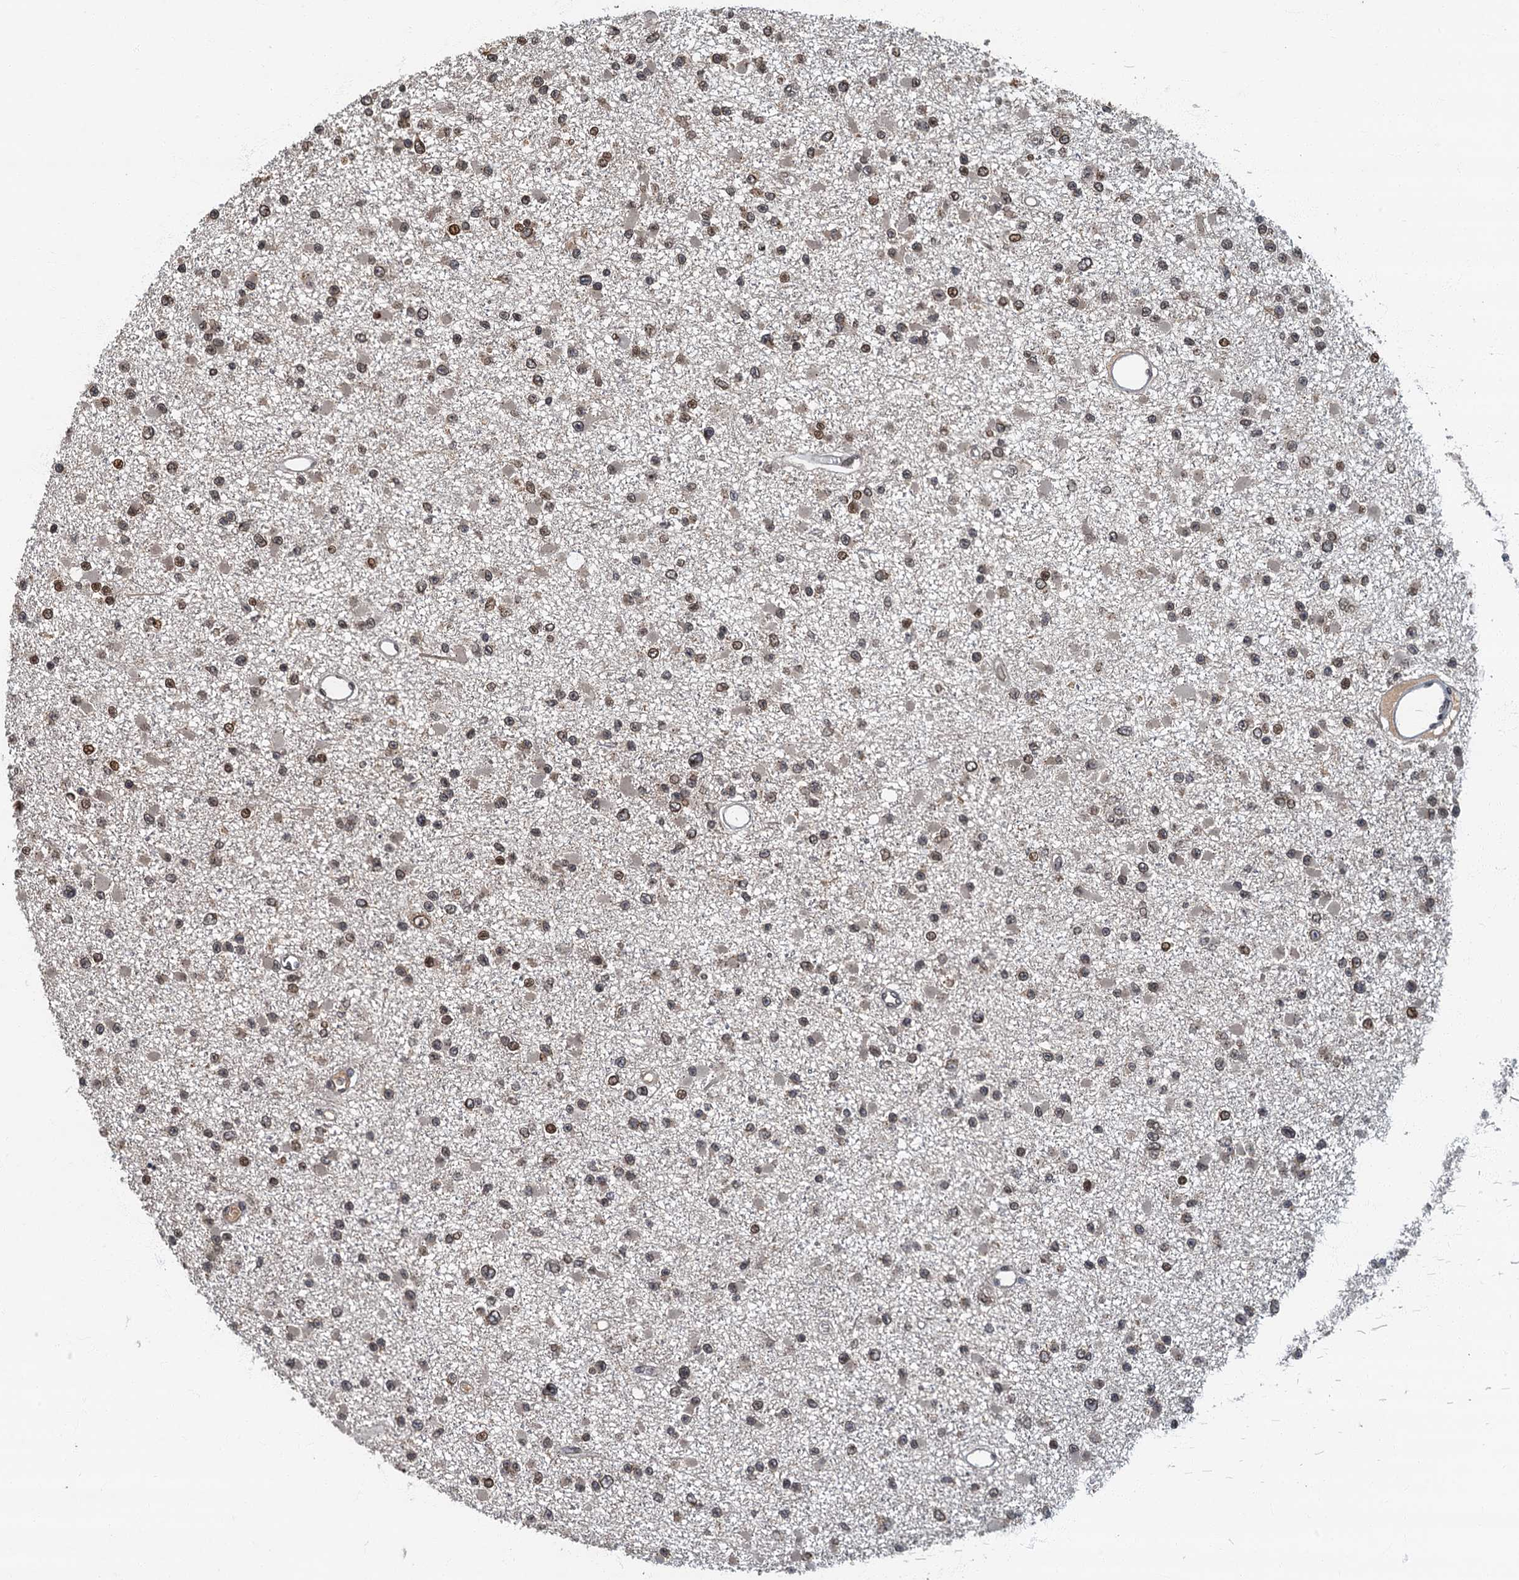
{"staining": {"intensity": "weak", "quantity": ">75%", "location": "nuclear"}, "tissue": "glioma", "cell_type": "Tumor cells", "image_type": "cancer", "snomed": [{"axis": "morphology", "description": "Glioma, malignant, Low grade"}, {"axis": "topography", "description": "Brain"}], "caption": "Immunohistochemistry (IHC) micrograph of neoplastic tissue: glioma stained using immunohistochemistry (IHC) shows low levels of weak protein expression localized specifically in the nuclear of tumor cells, appearing as a nuclear brown color.", "gene": "CKAP2L", "patient": {"sex": "female", "age": 22}}